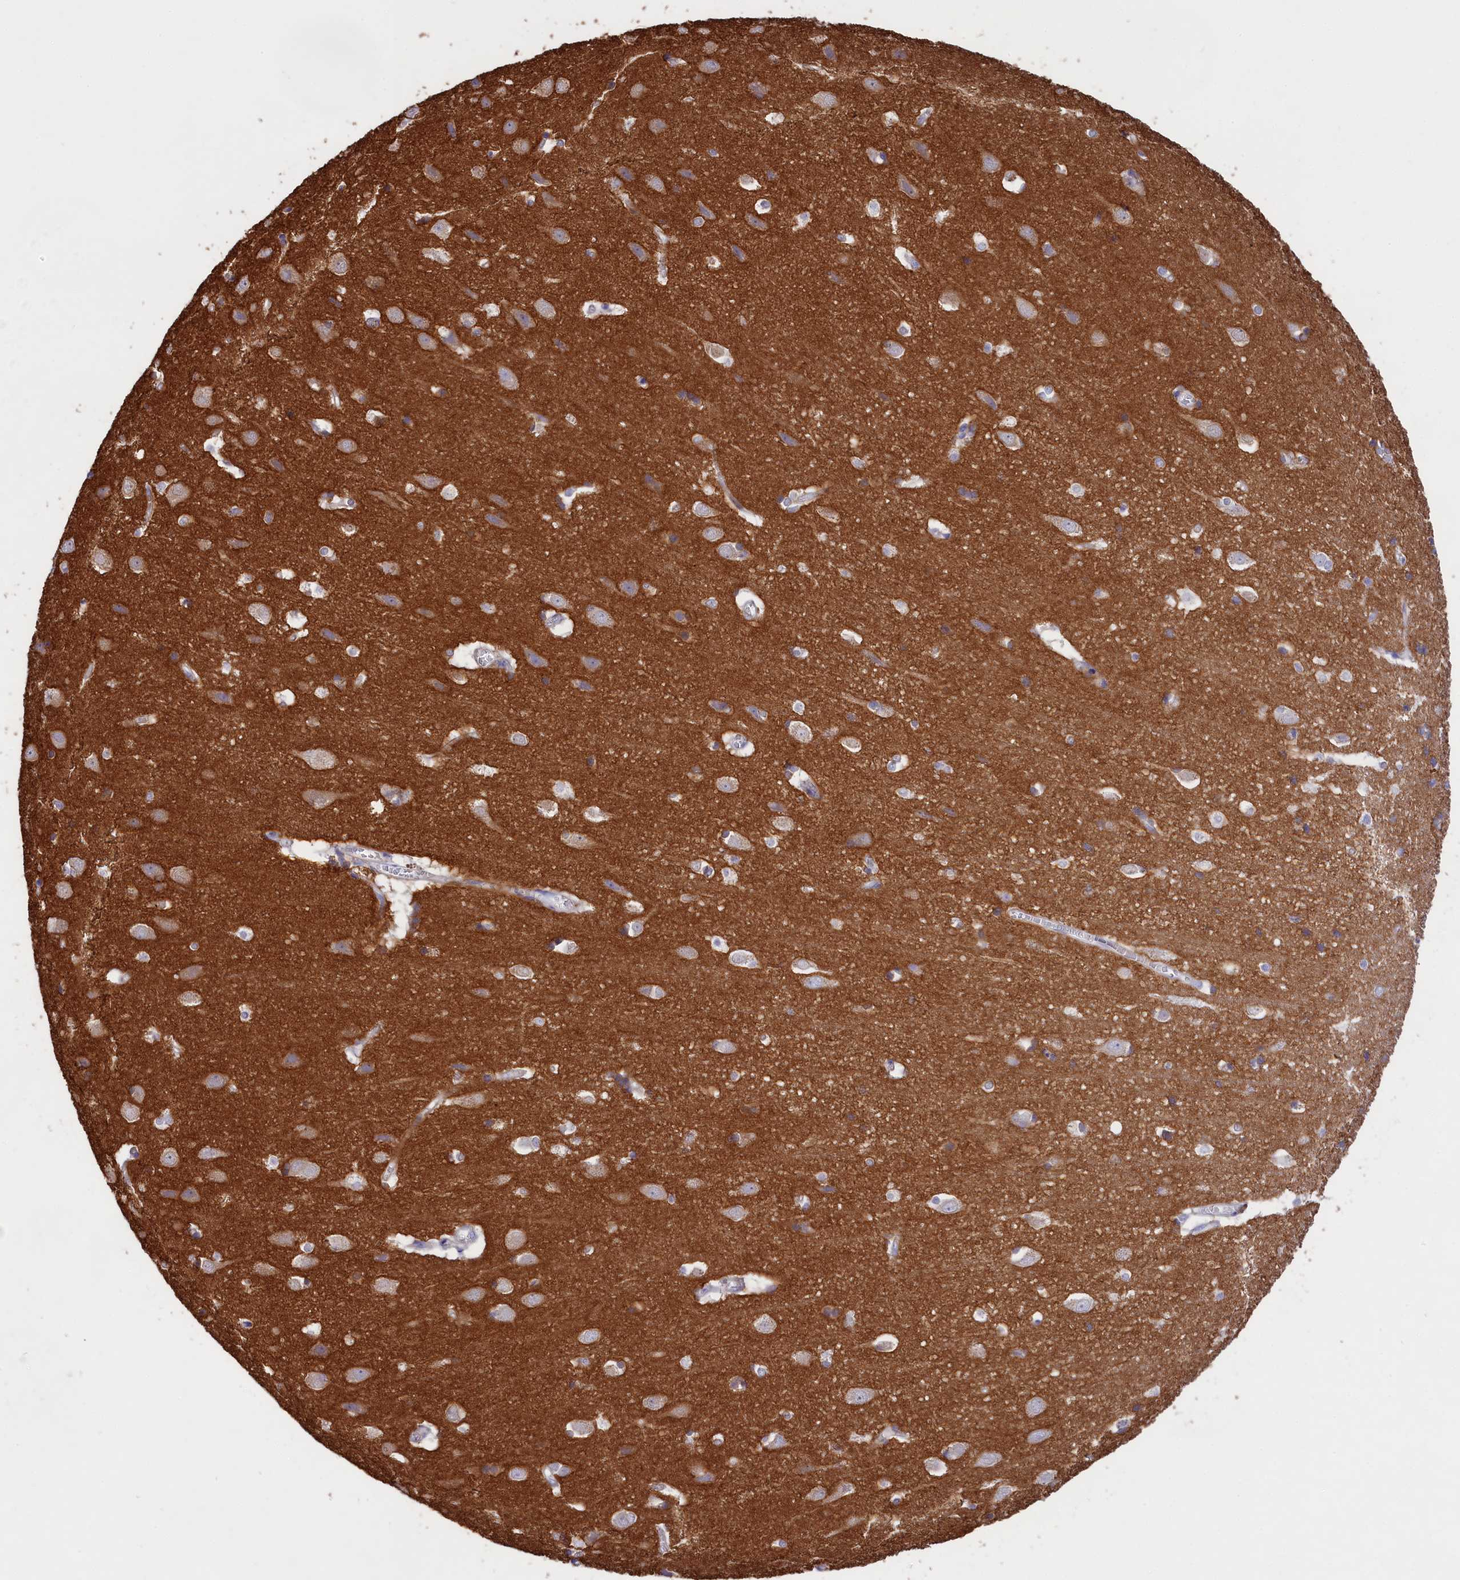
{"staining": {"intensity": "negative", "quantity": "none", "location": "none"}, "tissue": "cerebral cortex", "cell_type": "Endothelial cells", "image_type": "normal", "snomed": [{"axis": "morphology", "description": "Normal tissue, NOS"}, {"axis": "topography", "description": "Cerebral cortex"}], "caption": "Normal cerebral cortex was stained to show a protein in brown. There is no significant staining in endothelial cells. (Brightfield microscopy of DAB (3,3'-diaminobenzidine) IHC at high magnification).", "gene": "PPP1R13L", "patient": {"sex": "male", "age": 54}}